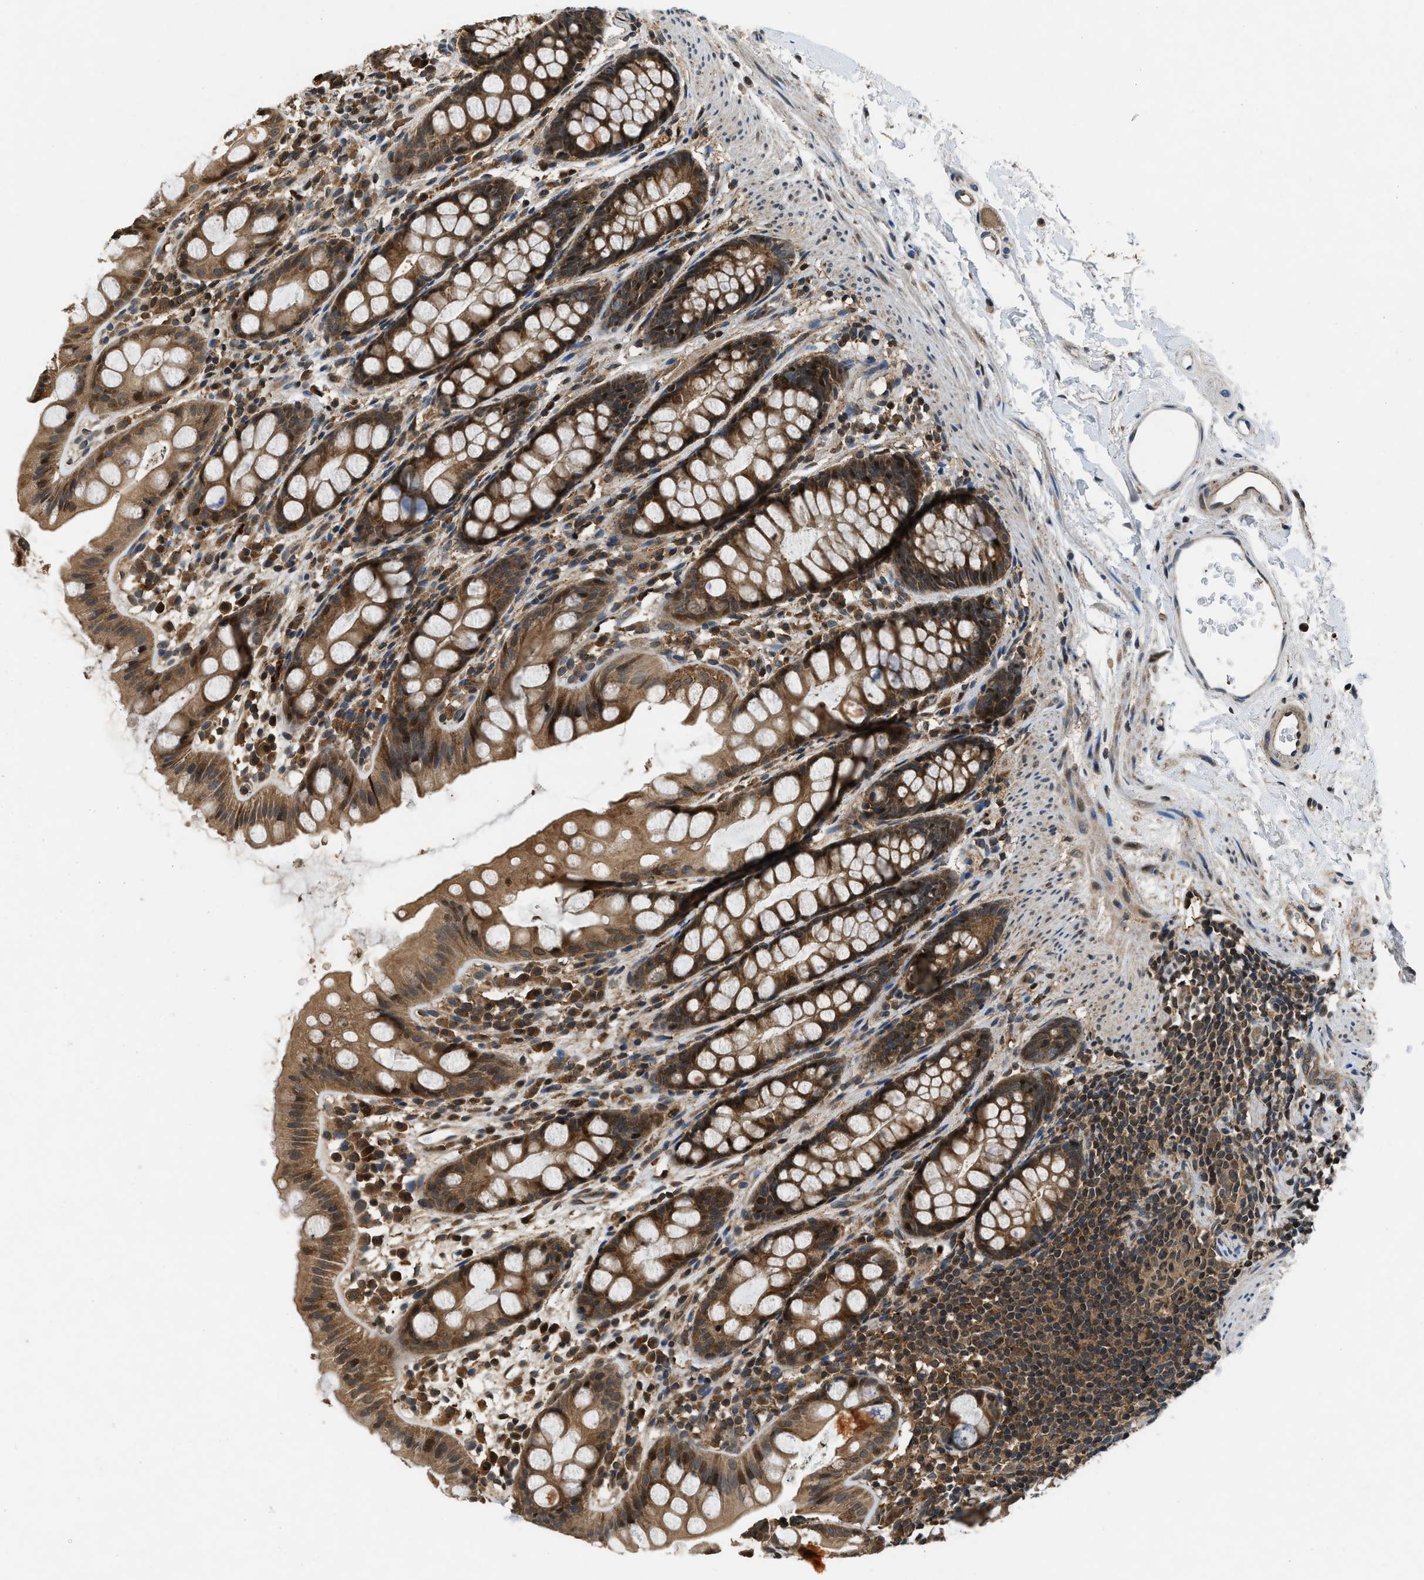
{"staining": {"intensity": "moderate", "quantity": ">75%", "location": "cytoplasmic/membranous"}, "tissue": "rectum", "cell_type": "Glandular cells", "image_type": "normal", "snomed": [{"axis": "morphology", "description": "Normal tissue, NOS"}, {"axis": "topography", "description": "Rectum"}], "caption": "IHC histopathology image of normal rectum stained for a protein (brown), which demonstrates medium levels of moderate cytoplasmic/membranous positivity in approximately >75% of glandular cells.", "gene": "RPS6KB1", "patient": {"sex": "female", "age": 65}}